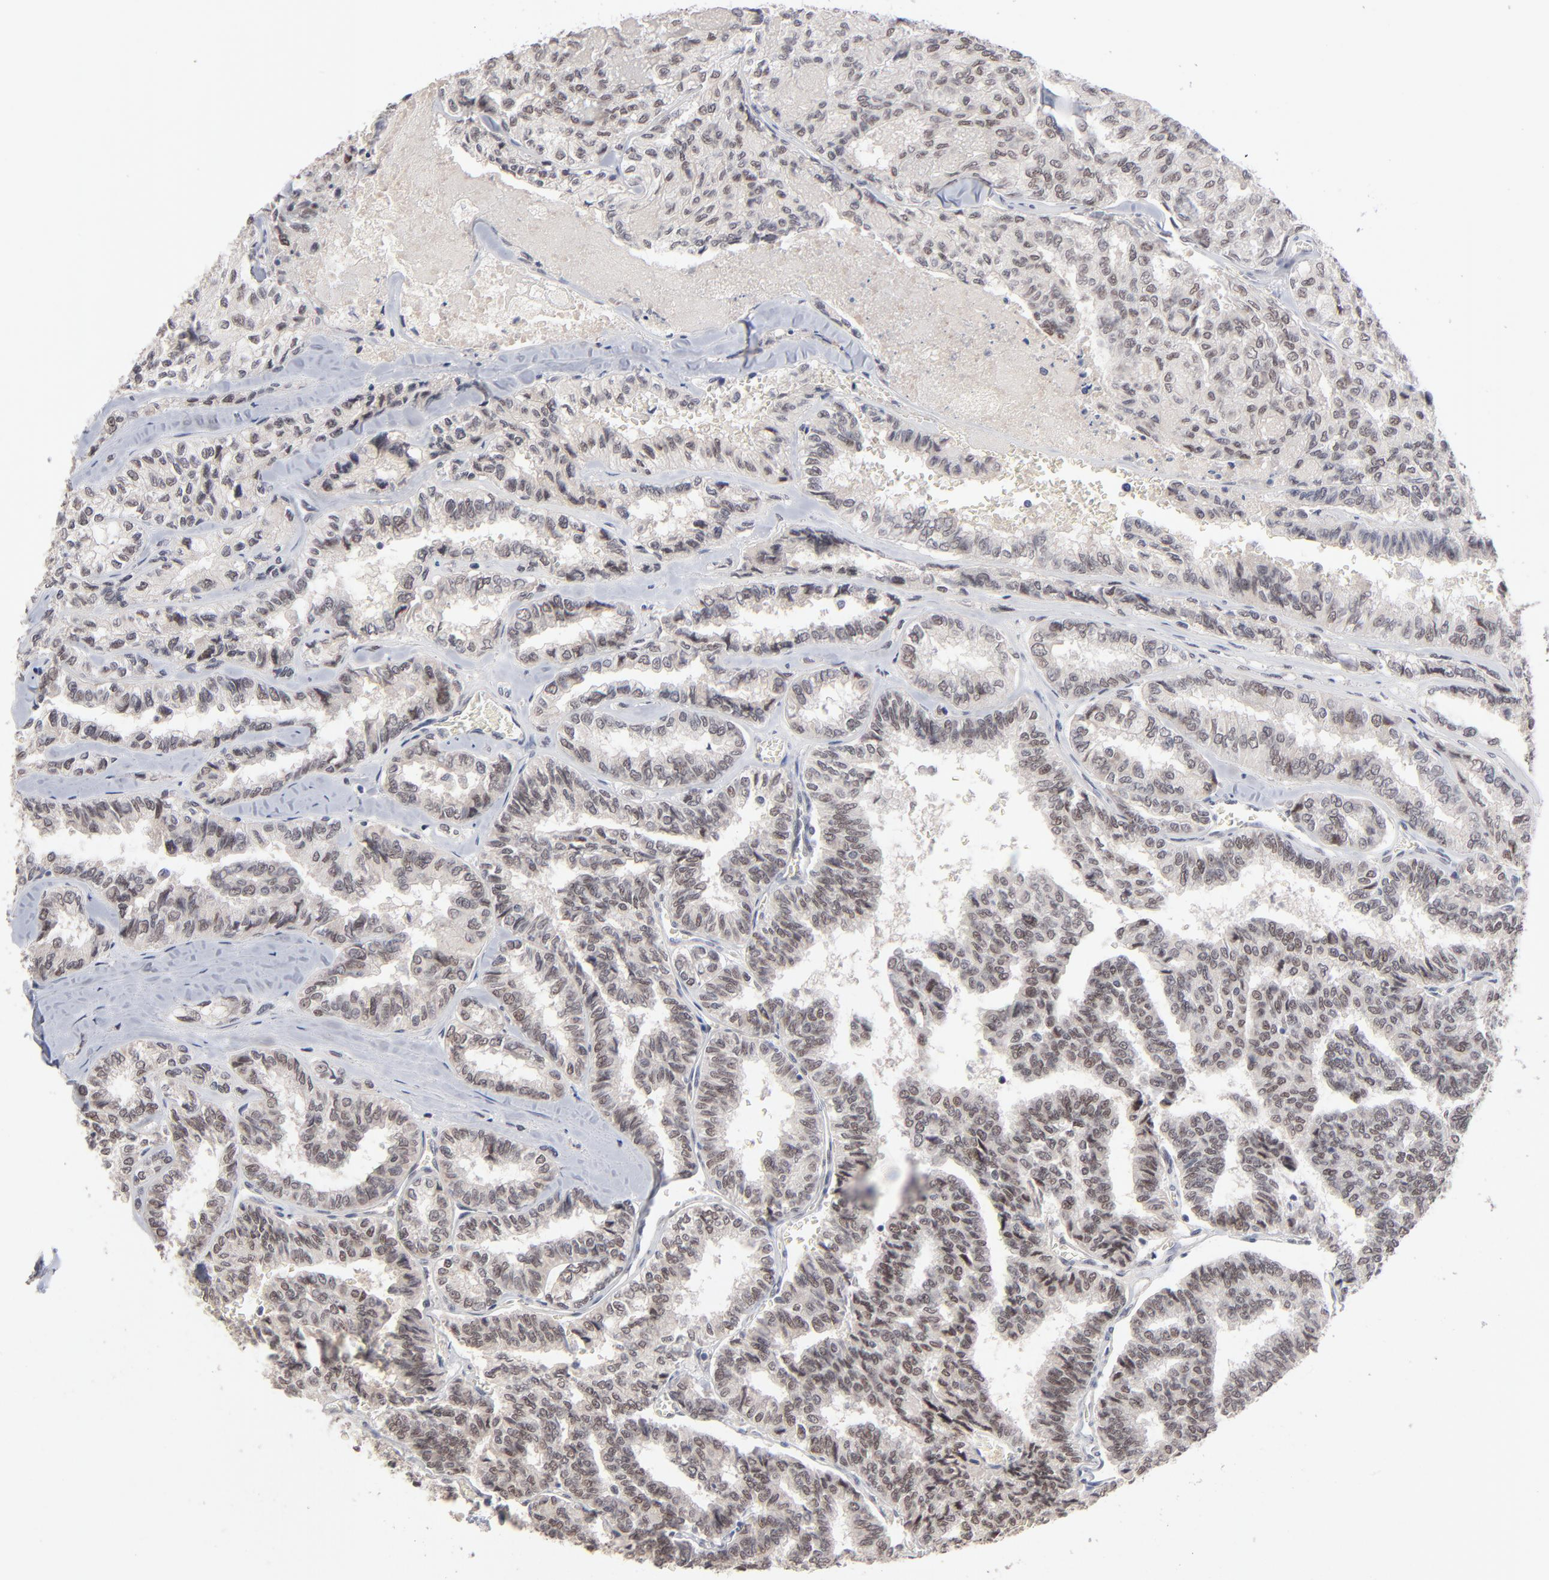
{"staining": {"intensity": "weak", "quantity": ">75%", "location": "nuclear"}, "tissue": "thyroid cancer", "cell_type": "Tumor cells", "image_type": "cancer", "snomed": [{"axis": "morphology", "description": "Papillary adenocarcinoma, NOS"}, {"axis": "topography", "description": "Thyroid gland"}], "caption": "A high-resolution micrograph shows immunohistochemistry (IHC) staining of papillary adenocarcinoma (thyroid), which reveals weak nuclear staining in about >75% of tumor cells. Using DAB (brown) and hematoxylin (blue) stains, captured at high magnification using brightfield microscopy.", "gene": "MBIP", "patient": {"sex": "female", "age": 35}}